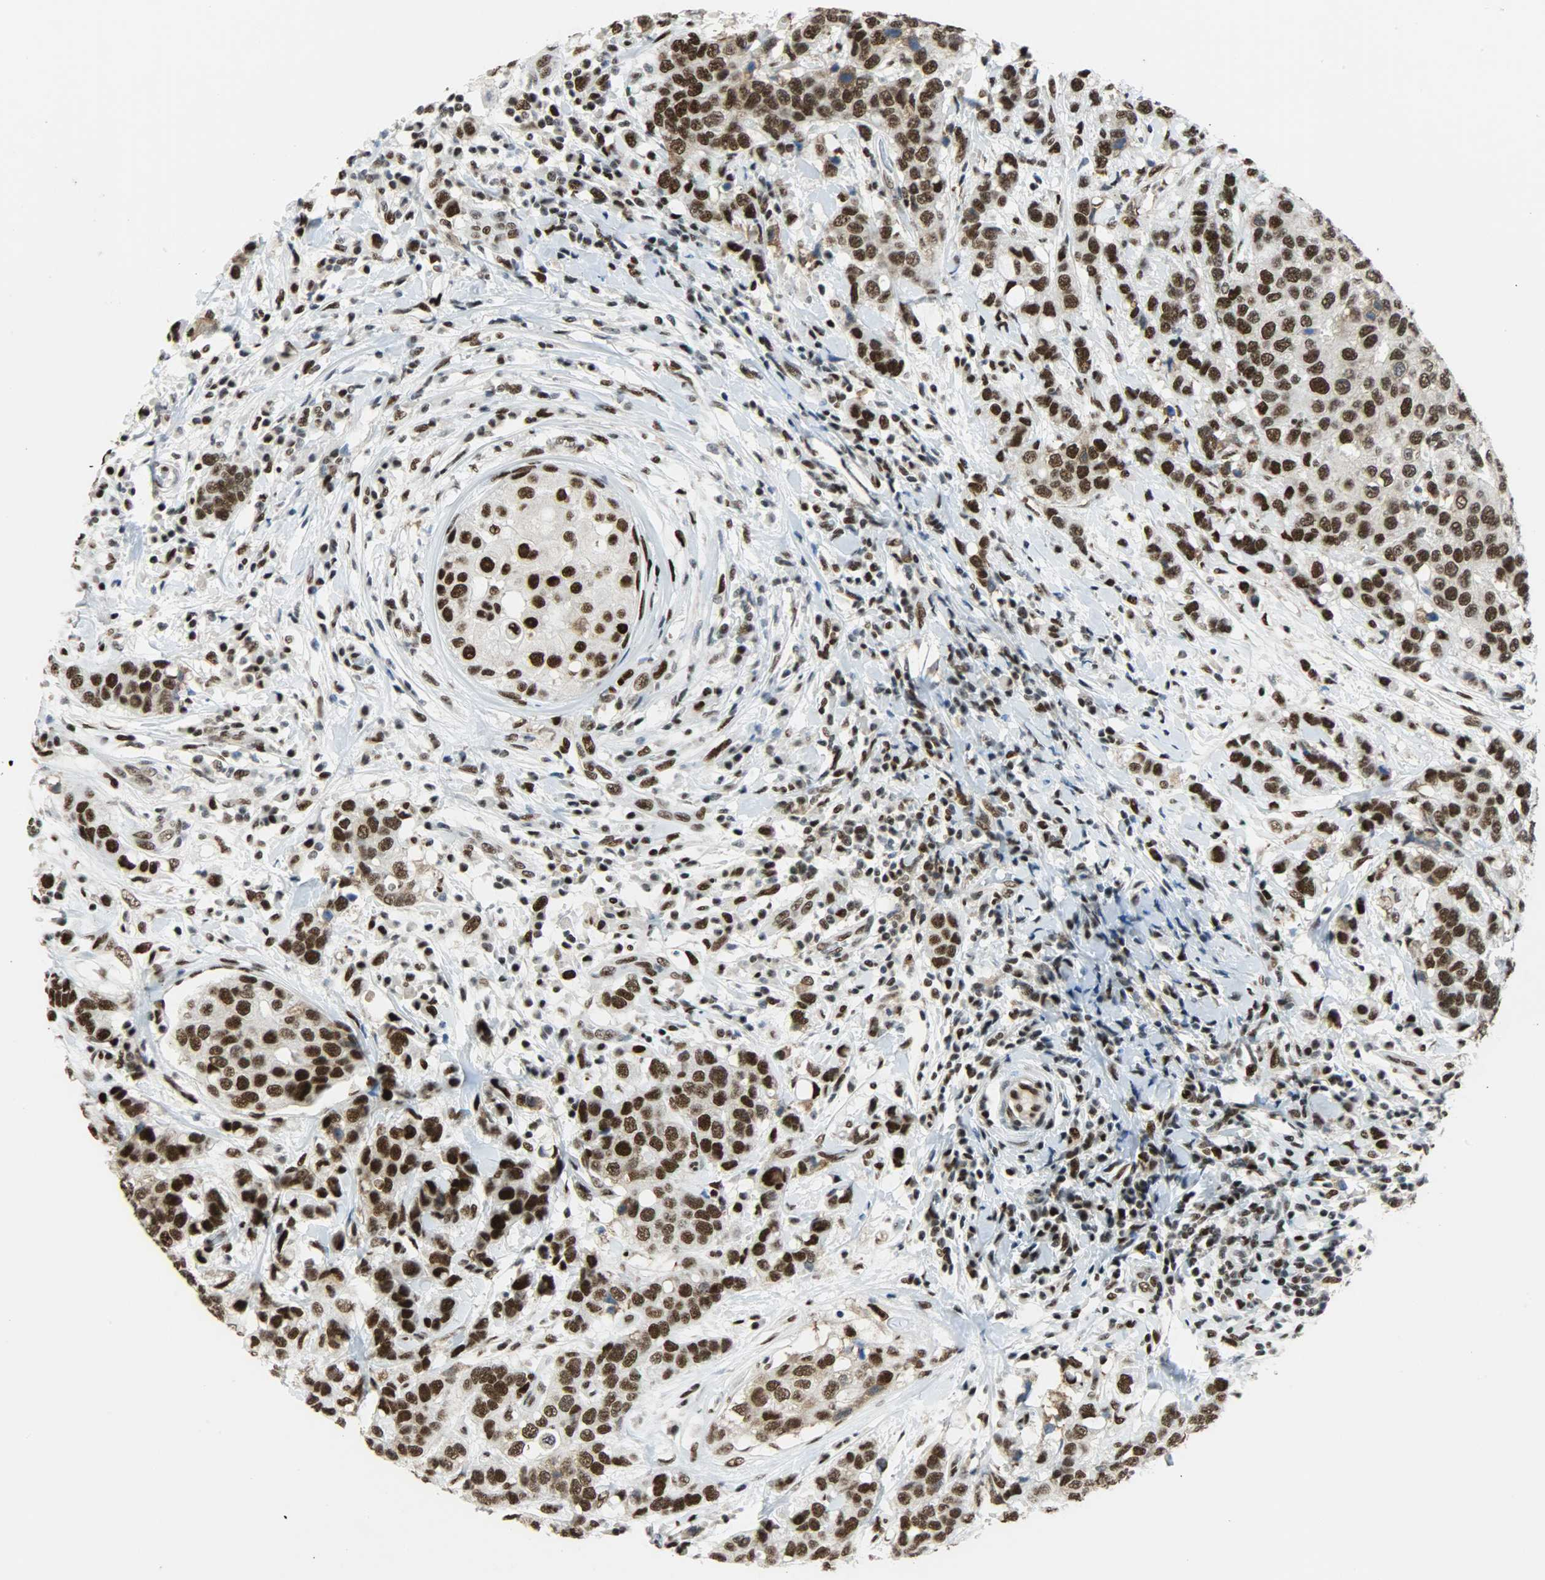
{"staining": {"intensity": "strong", "quantity": ">75%", "location": "nuclear"}, "tissue": "breast cancer", "cell_type": "Tumor cells", "image_type": "cancer", "snomed": [{"axis": "morphology", "description": "Duct carcinoma"}, {"axis": "topography", "description": "Breast"}], "caption": "An image showing strong nuclear expression in approximately >75% of tumor cells in infiltrating ductal carcinoma (breast), as visualized by brown immunohistochemical staining.", "gene": "SSB", "patient": {"sex": "female", "age": 27}}